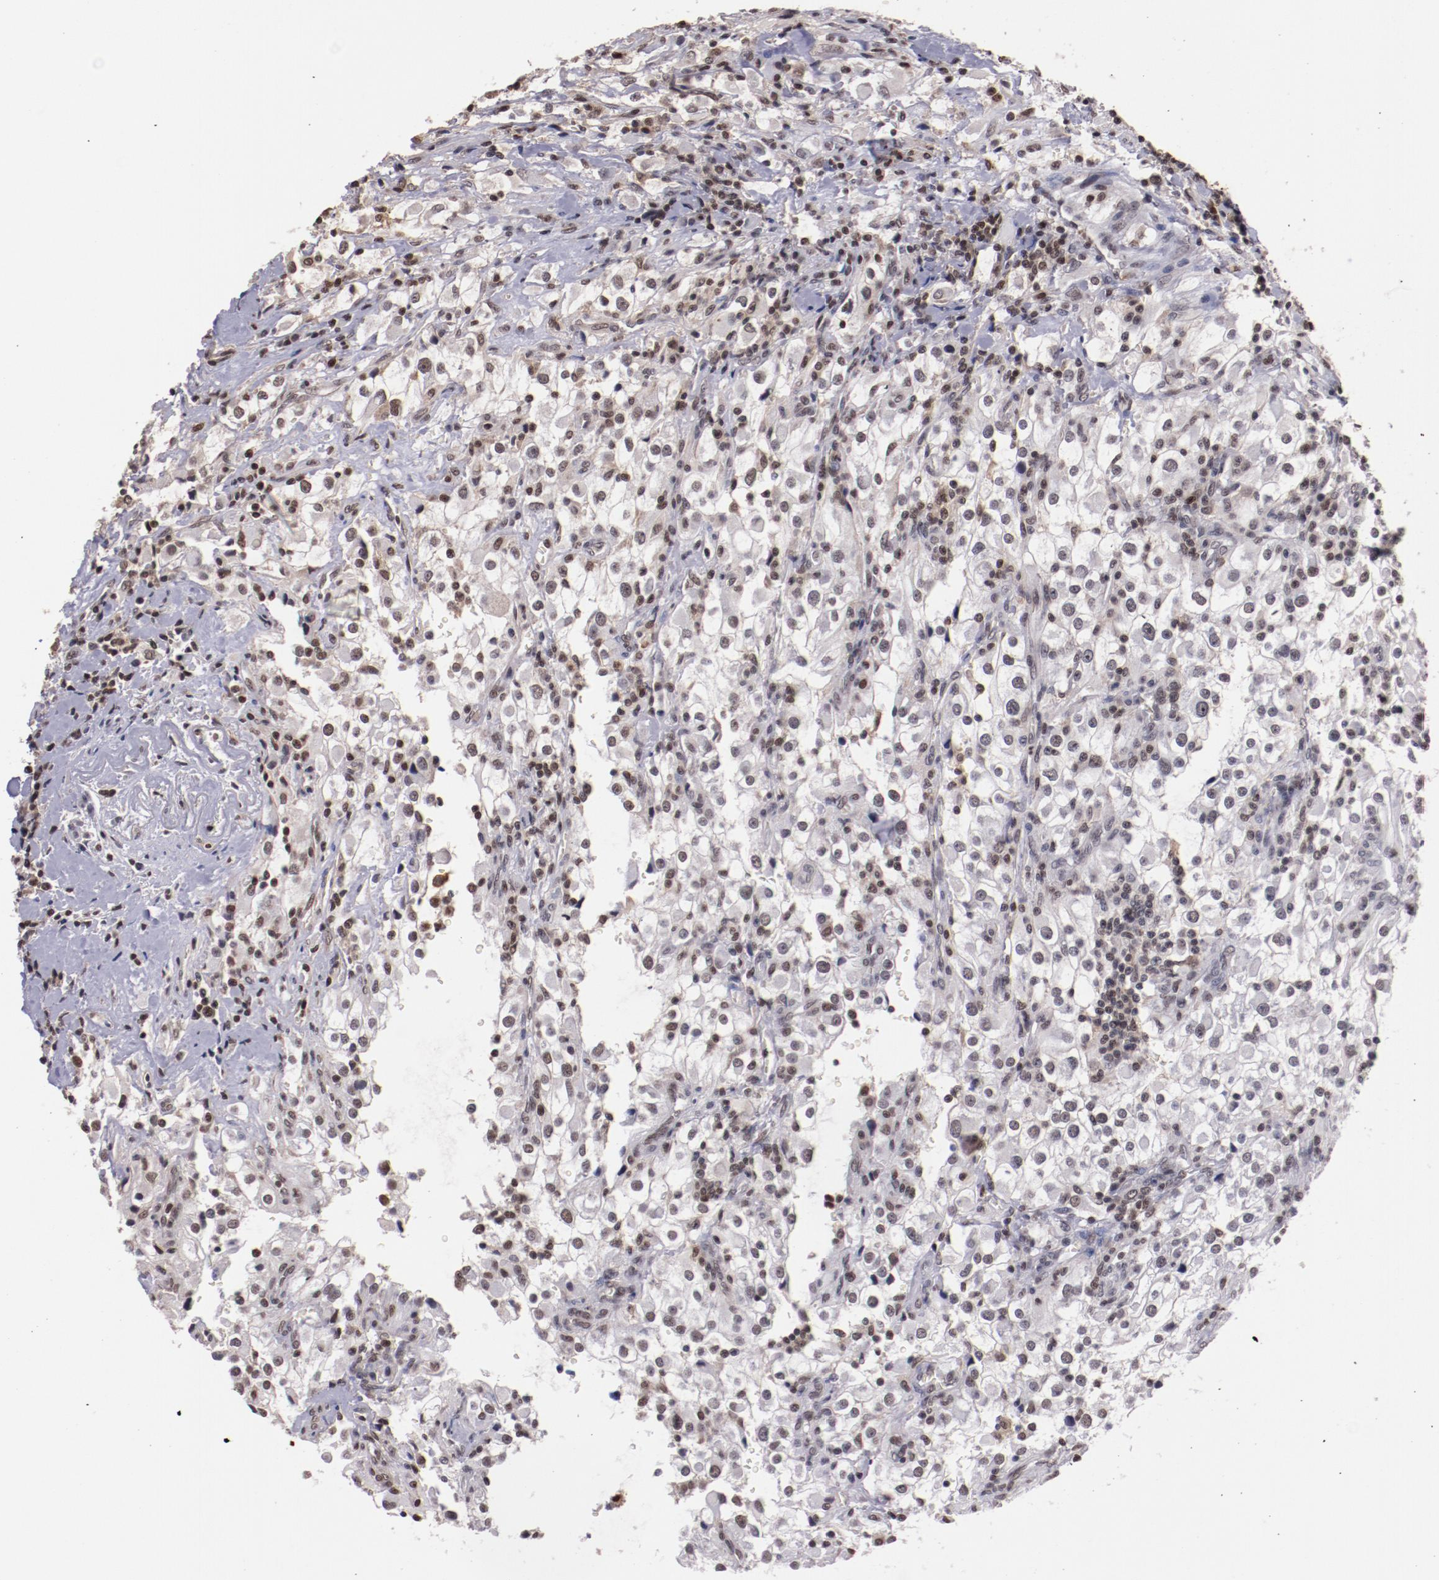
{"staining": {"intensity": "weak", "quantity": "<25%", "location": "nuclear"}, "tissue": "renal cancer", "cell_type": "Tumor cells", "image_type": "cancer", "snomed": [{"axis": "morphology", "description": "Adenocarcinoma, NOS"}, {"axis": "topography", "description": "Kidney"}], "caption": "A photomicrograph of human adenocarcinoma (renal) is negative for staining in tumor cells. Brightfield microscopy of immunohistochemistry stained with DAB (brown) and hematoxylin (blue), captured at high magnification.", "gene": "STAG2", "patient": {"sex": "female", "age": 52}}